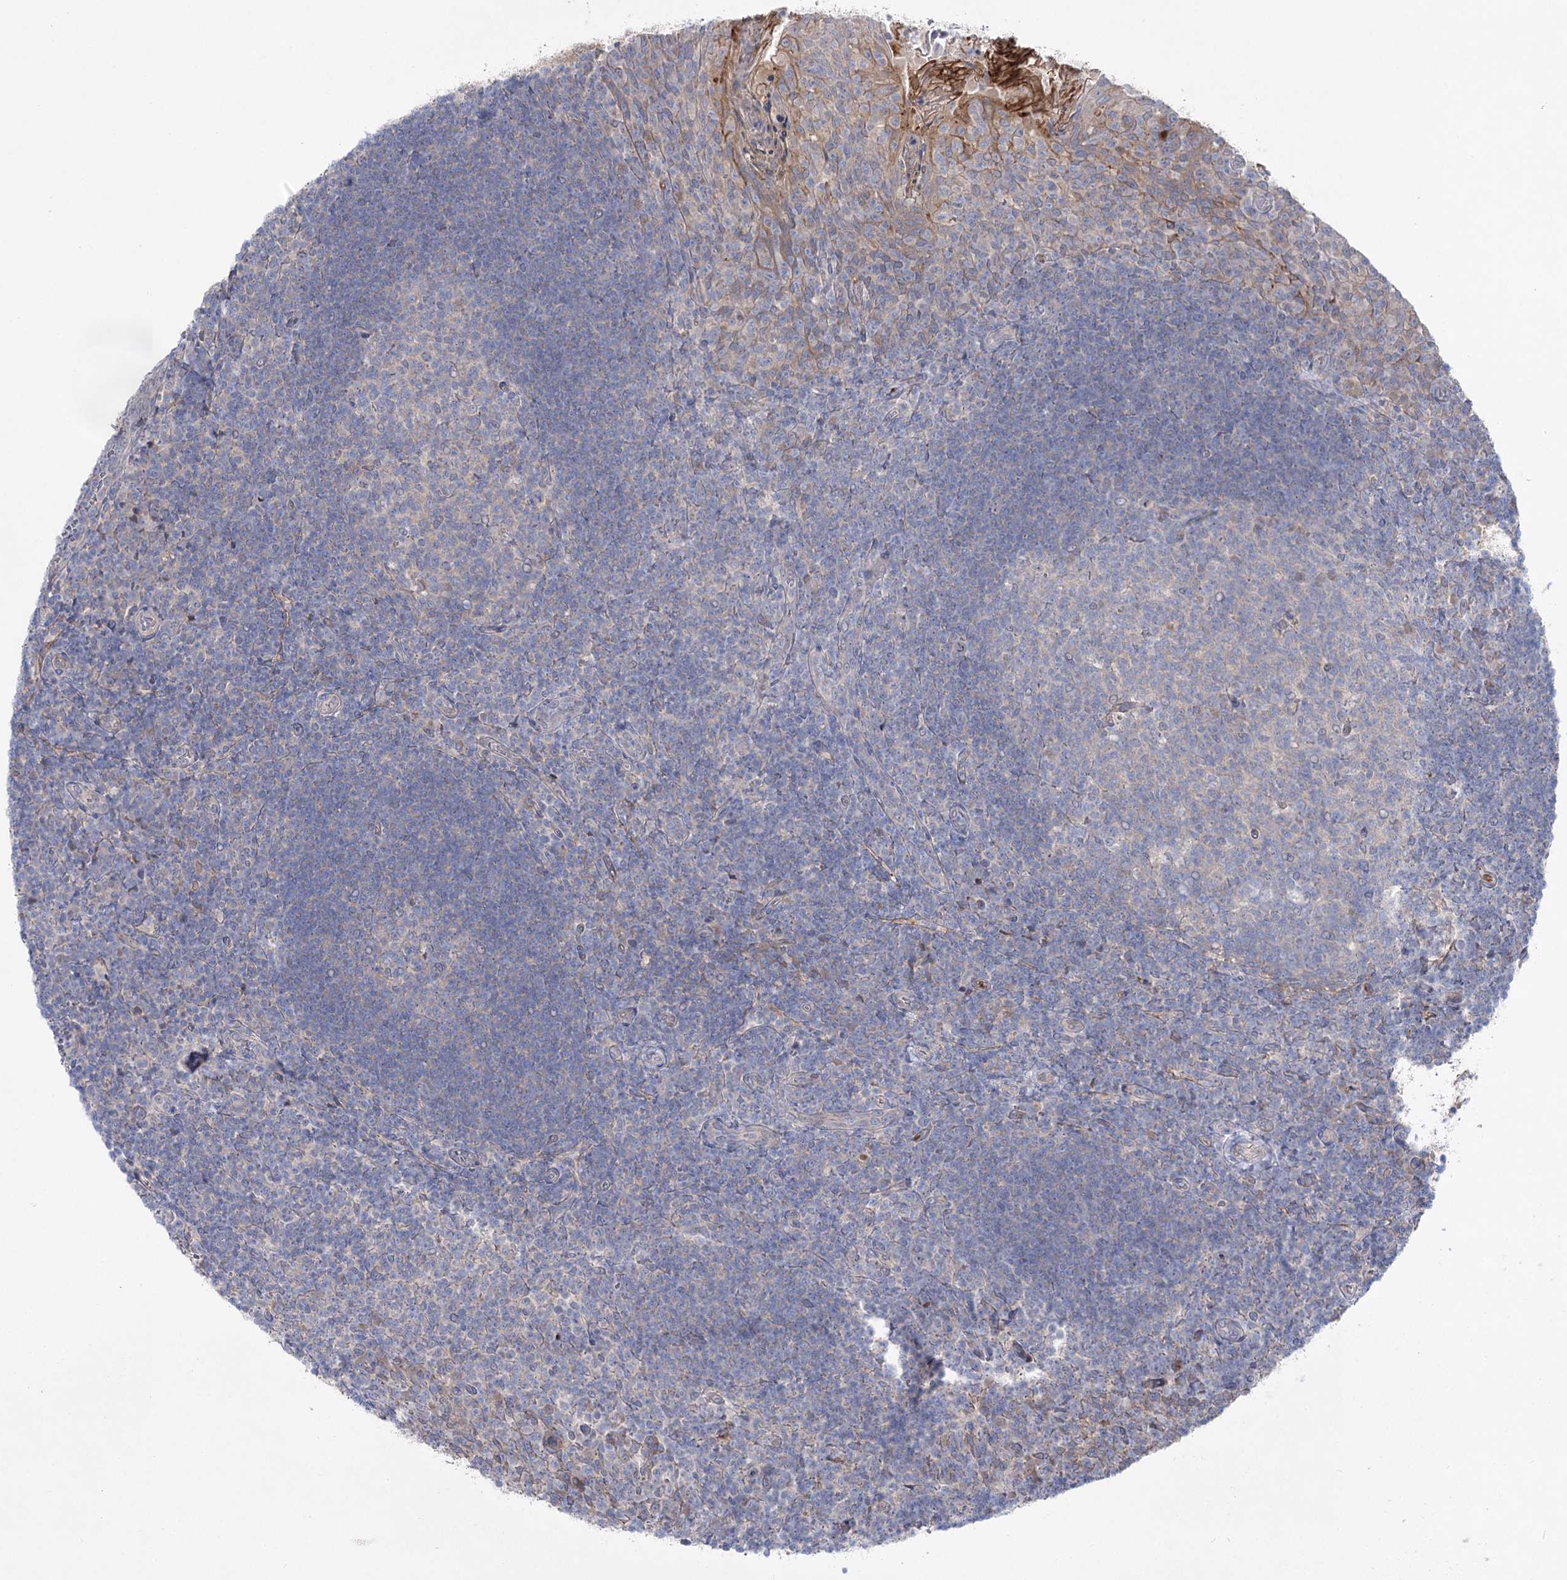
{"staining": {"intensity": "negative", "quantity": "none", "location": "none"}, "tissue": "tonsil", "cell_type": "Germinal center cells", "image_type": "normal", "snomed": [{"axis": "morphology", "description": "Normal tissue, NOS"}, {"axis": "topography", "description": "Tonsil"}], "caption": "A photomicrograph of human tonsil is negative for staining in germinal center cells. (IHC, brightfield microscopy, high magnification).", "gene": "LRRC14B", "patient": {"sex": "female", "age": 10}}